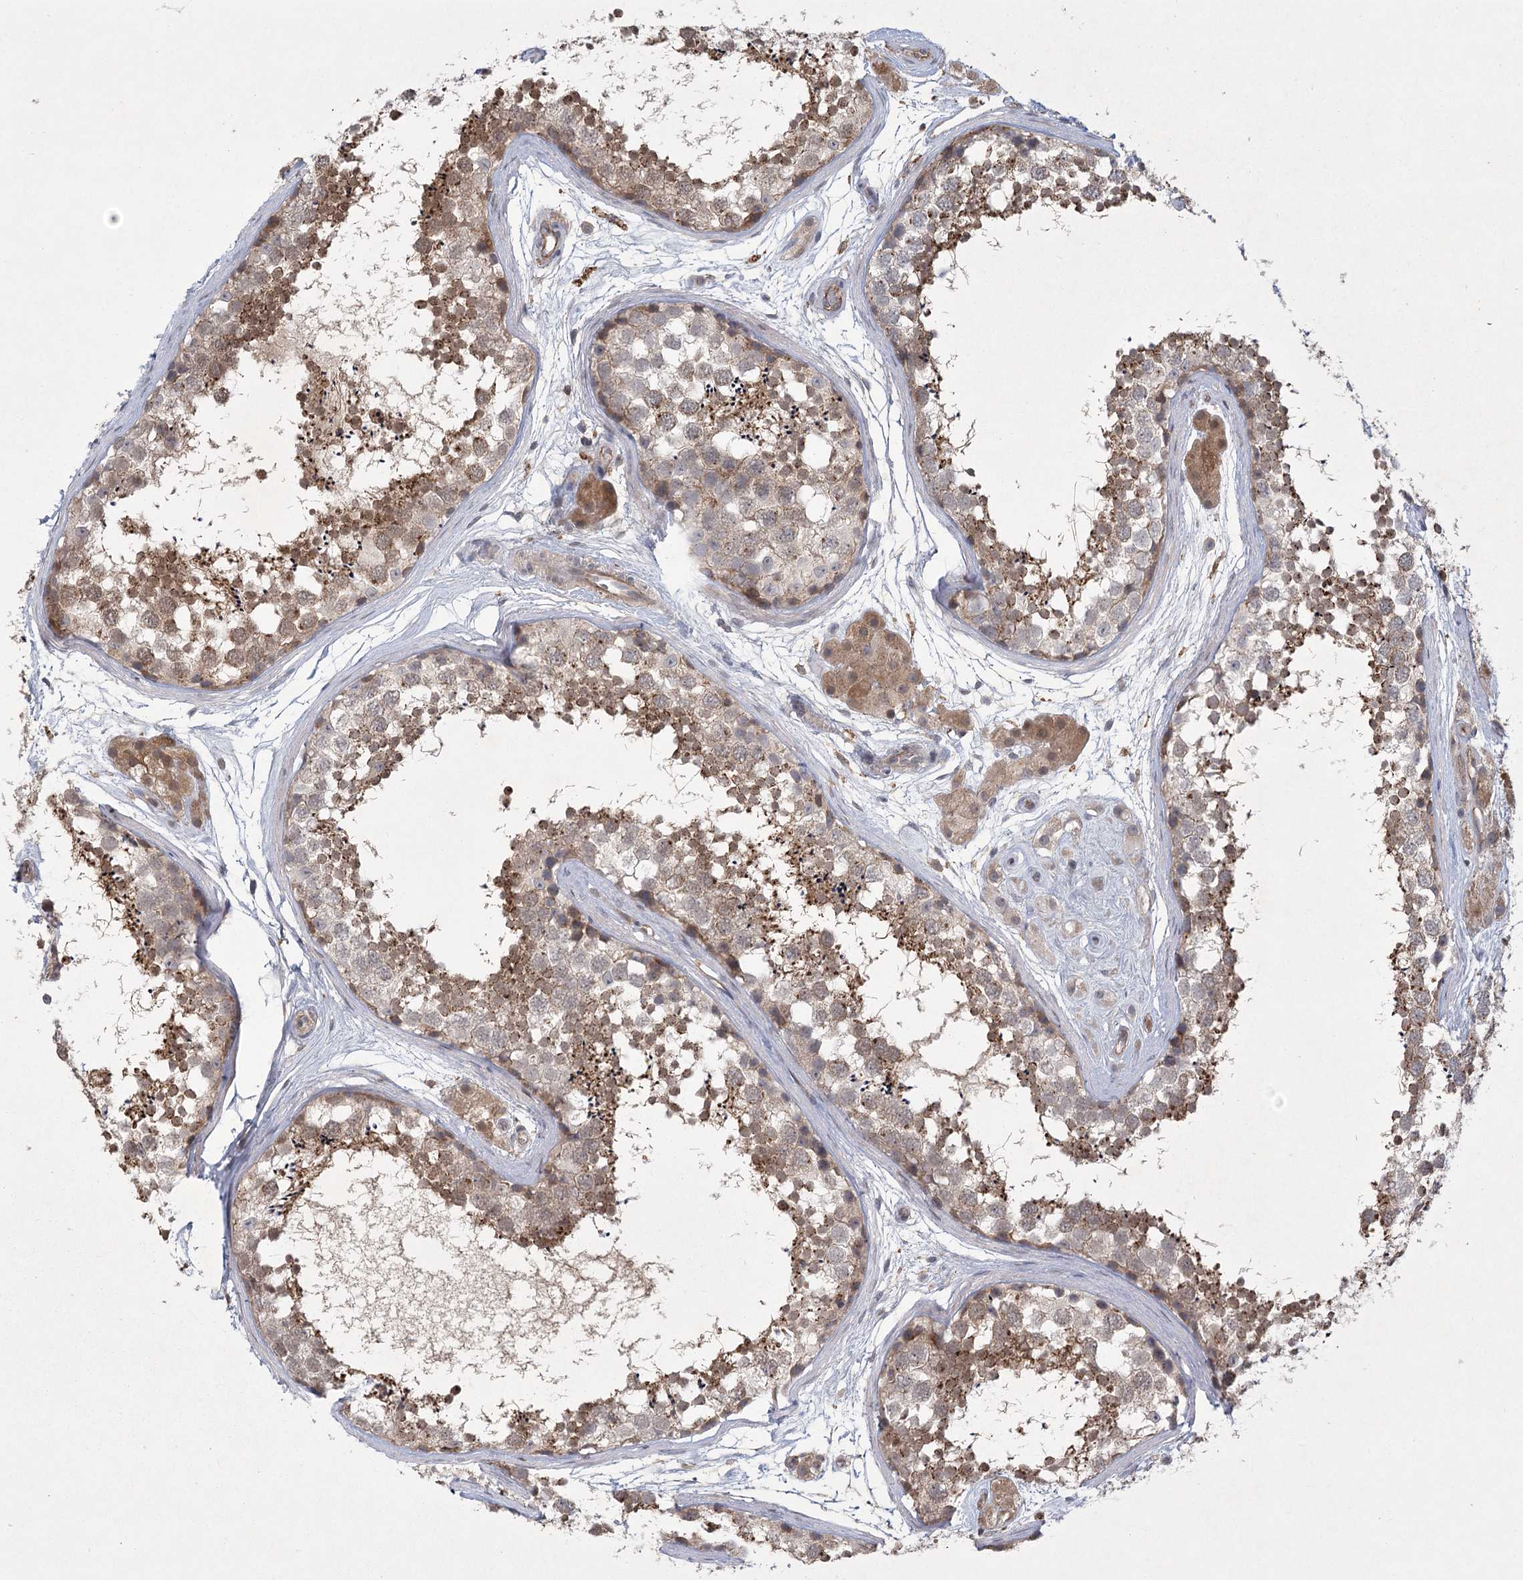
{"staining": {"intensity": "weak", "quantity": "25%-75%", "location": "cytoplasmic/membranous"}, "tissue": "testis", "cell_type": "Cells in seminiferous ducts", "image_type": "normal", "snomed": [{"axis": "morphology", "description": "Normal tissue, NOS"}, {"axis": "topography", "description": "Testis"}], "caption": "Protein expression analysis of benign human testis reveals weak cytoplasmic/membranous expression in approximately 25%-75% of cells in seminiferous ducts. Using DAB (3,3'-diaminobenzidine) (brown) and hematoxylin (blue) stains, captured at high magnification using brightfield microscopy.", "gene": "MEPE", "patient": {"sex": "male", "age": 56}}